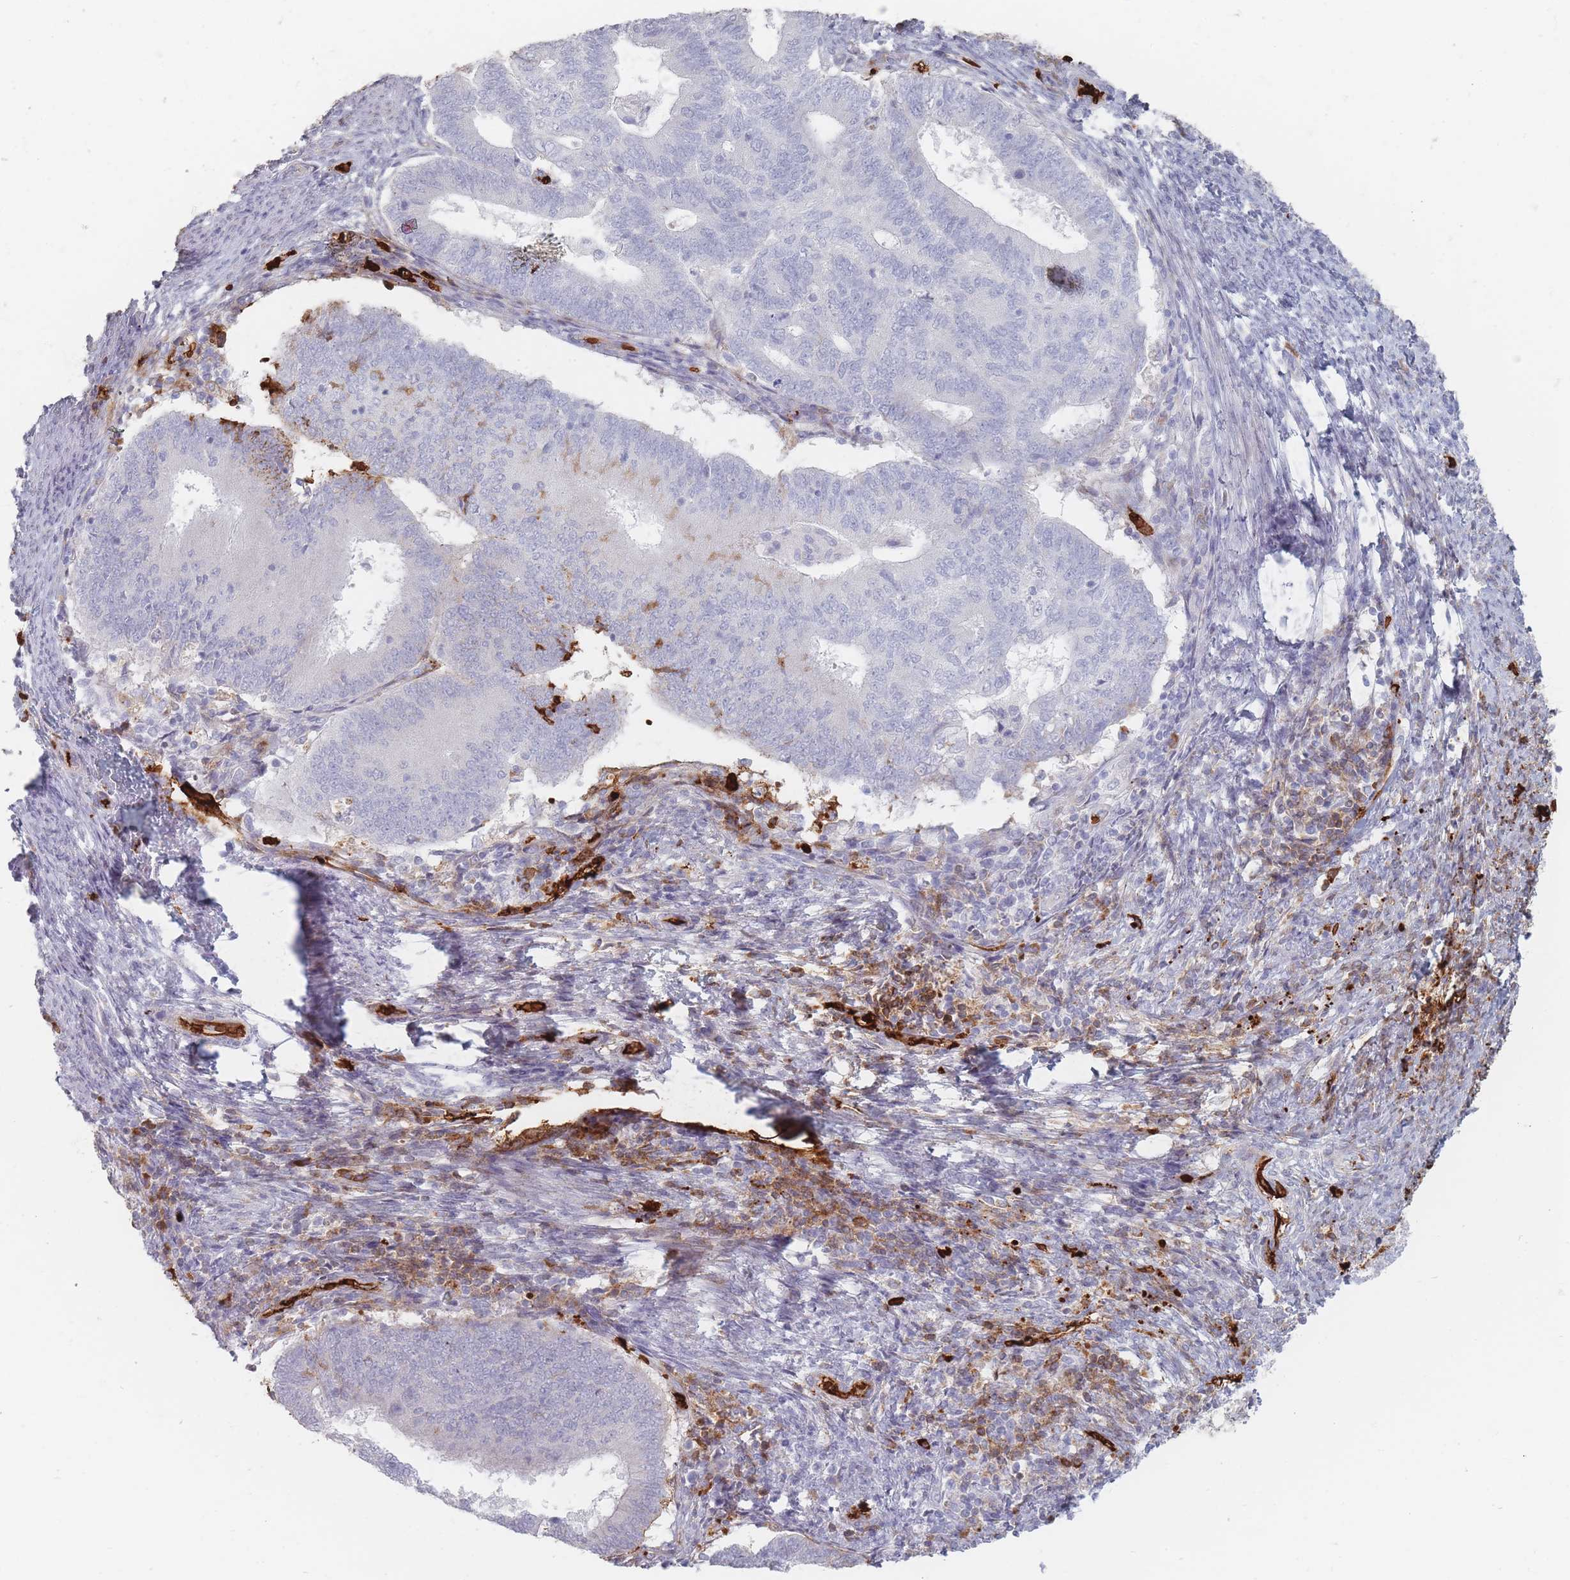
{"staining": {"intensity": "strong", "quantity": "<25%", "location": "cytoplasmic/membranous"}, "tissue": "endometrial cancer", "cell_type": "Tumor cells", "image_type": "cancer", "snomed": [{"axis": "morphology", "description": "Adenocarcinoma, NOS"}, {"axis": "topography", "description": "Endometrium"}], "caption": "Strong cytoplasmic/membranous expression for a protein is present in about <25% of tumor cells of endometrial adenocarcinoma using immunohistochemistry (IHC).", "gene": "SLC2A6", "patient": {"sex": "female", "age": 70}}